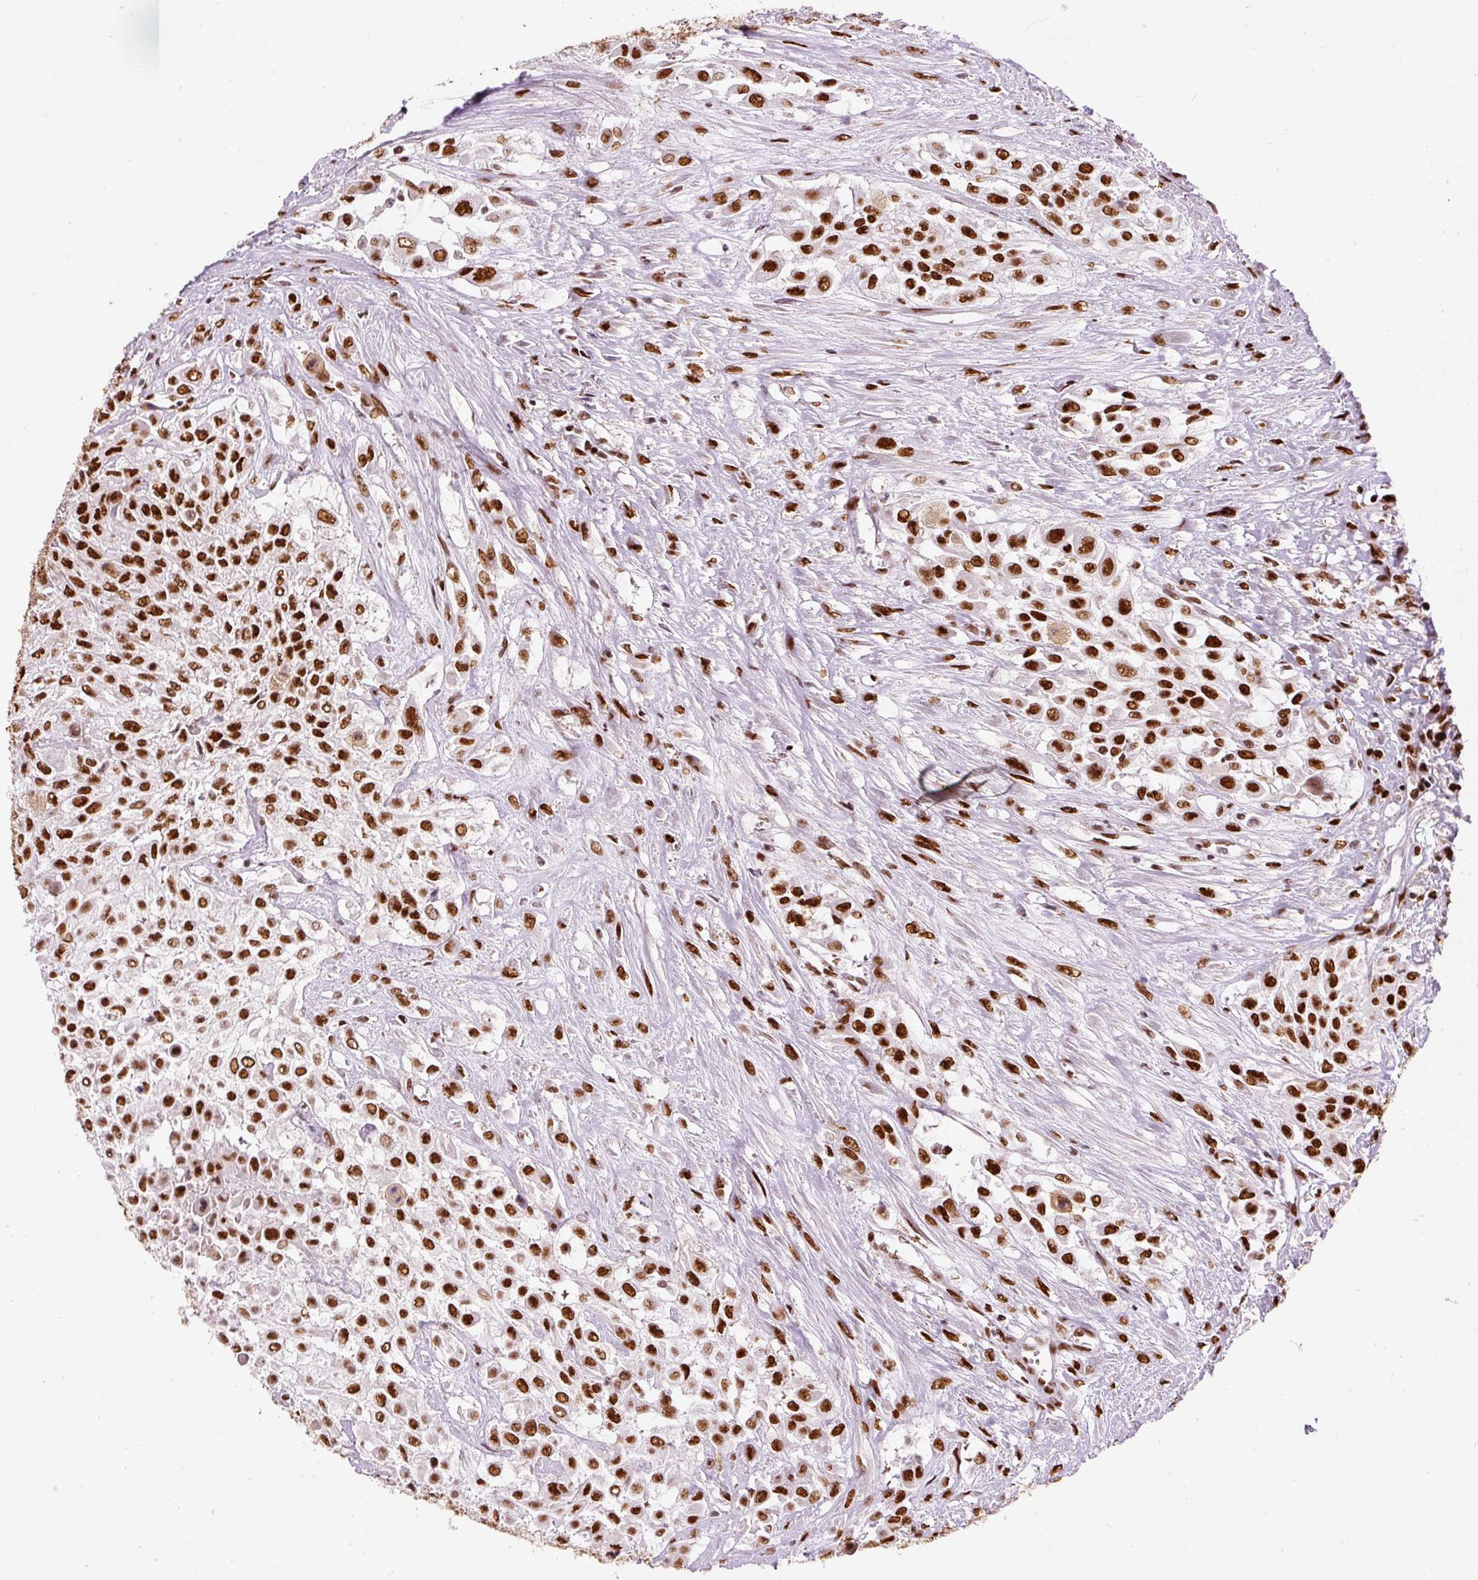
{"staining": {"intensity": "strong", "quantity": ">75%", "location": "nuclear"}, "tissue": "urothelial cancer", "cell_type": "Tumor cells", "image_type": "cancer", "snomed": [{"axis": "morphology", "description": "Urothelial carcinoma, High grade"}, {"axis": "topography", "description": "Urinary bladder"}], "caption": "Immunohistochemical staining of human urothelial carcinoma (high-grade) demonstrates high levels of strong nuclear protein expression in approximately >75% of tumor cells. (DAB (3,3'-diaminobenzidine) IHC, brown staining for protein, blue staining for nuclei).", "gene": "HNRNPC", "patient": {"sex": "male", "age": 57}}